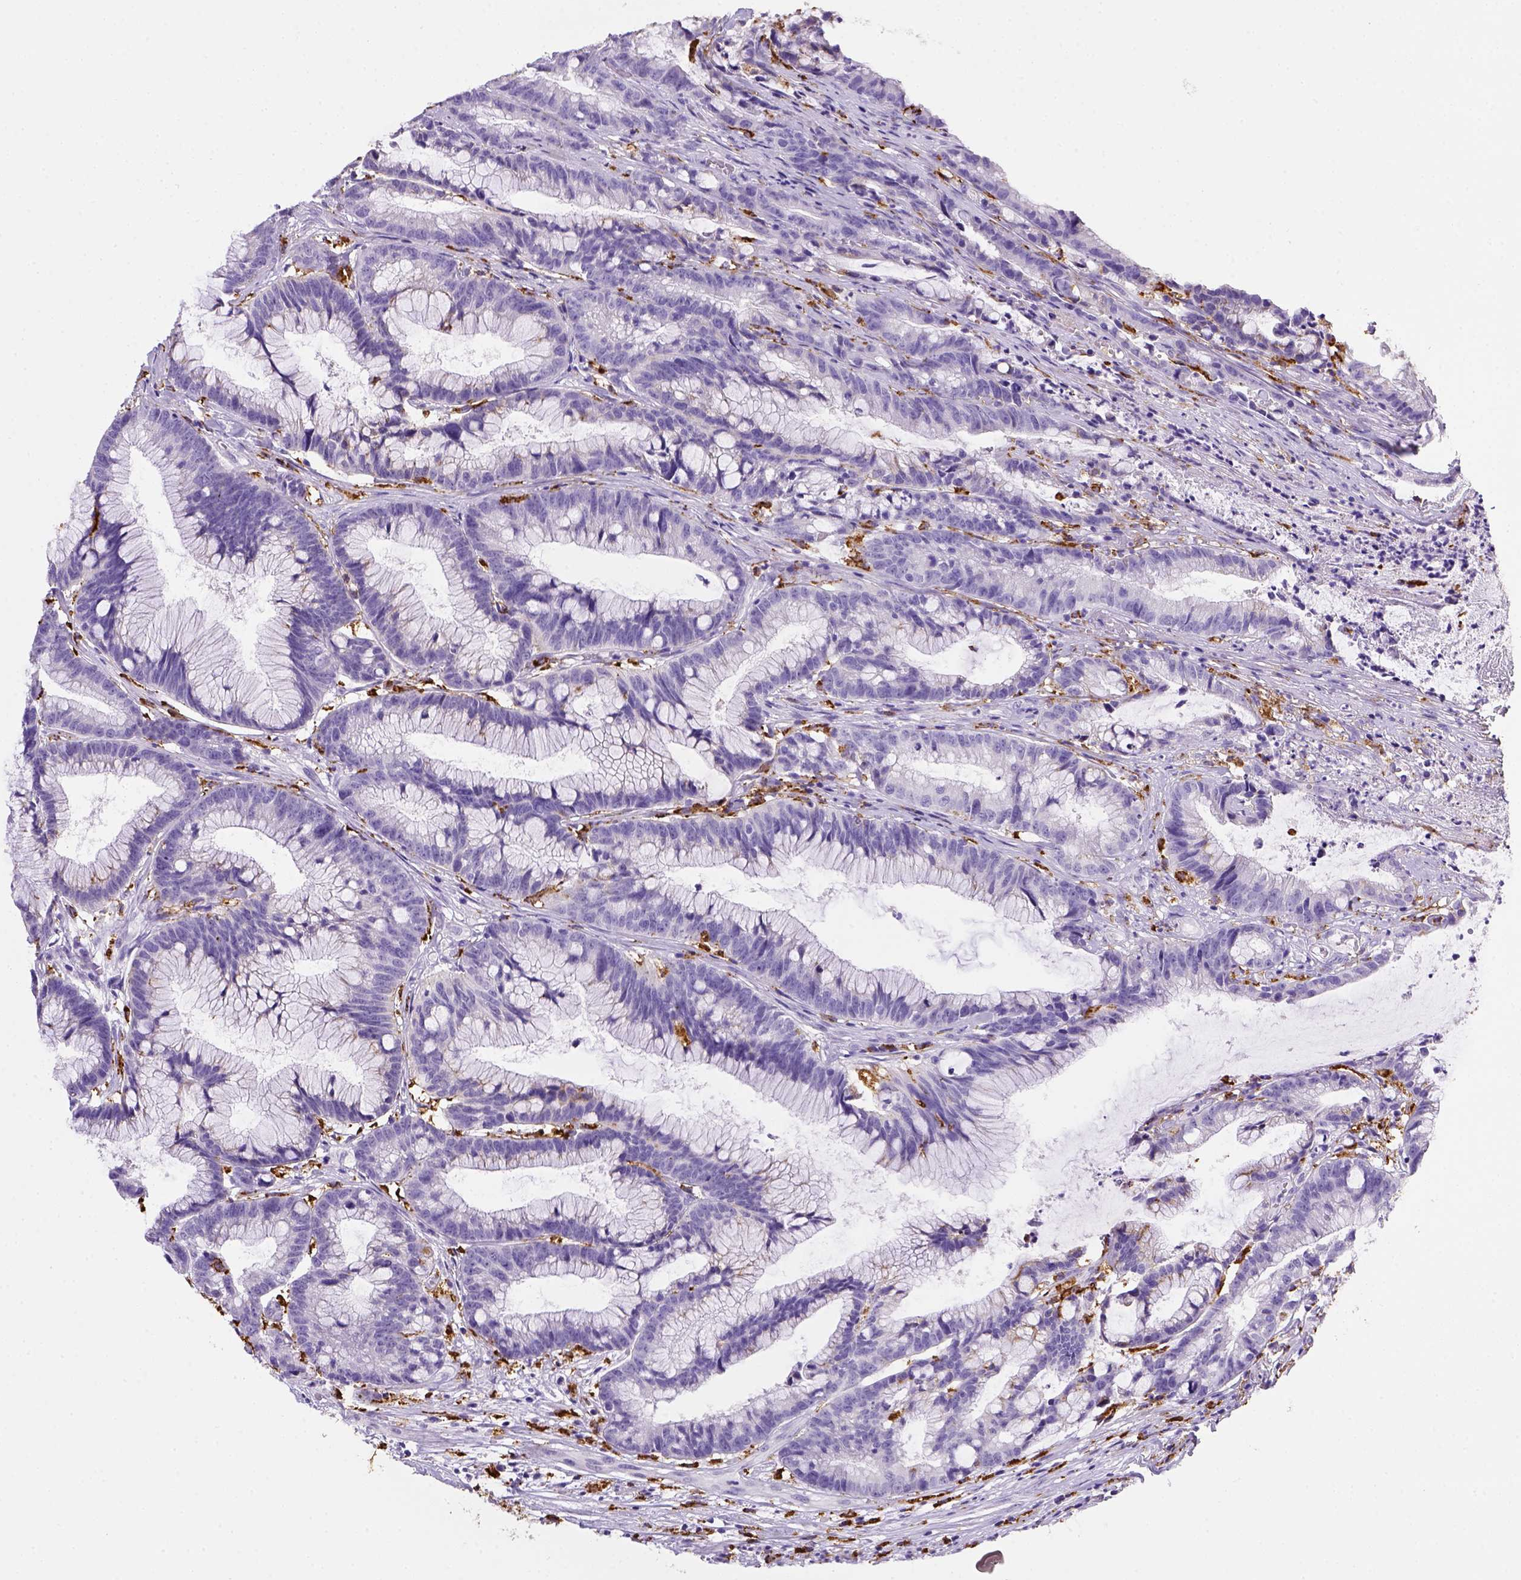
{"staining": {"intensity": "negative", "quantity": "none", "location": "none"}, "tissue": "colorectal cancer", "cell_type": "Tumor cells", "image_type": "cancer", "snomed": [{"axis": "morphology", "description": "Adenocarcinoma, NOS"}, {"axis": "topography", "description": "Colon"}], "caption": "A high-resolution image shows IHC staining of colorectal cancer, which demonstrates no significant expression in tumor cells.", "gene": "CD68", "patient": {"sex": "female", "age": 78}}